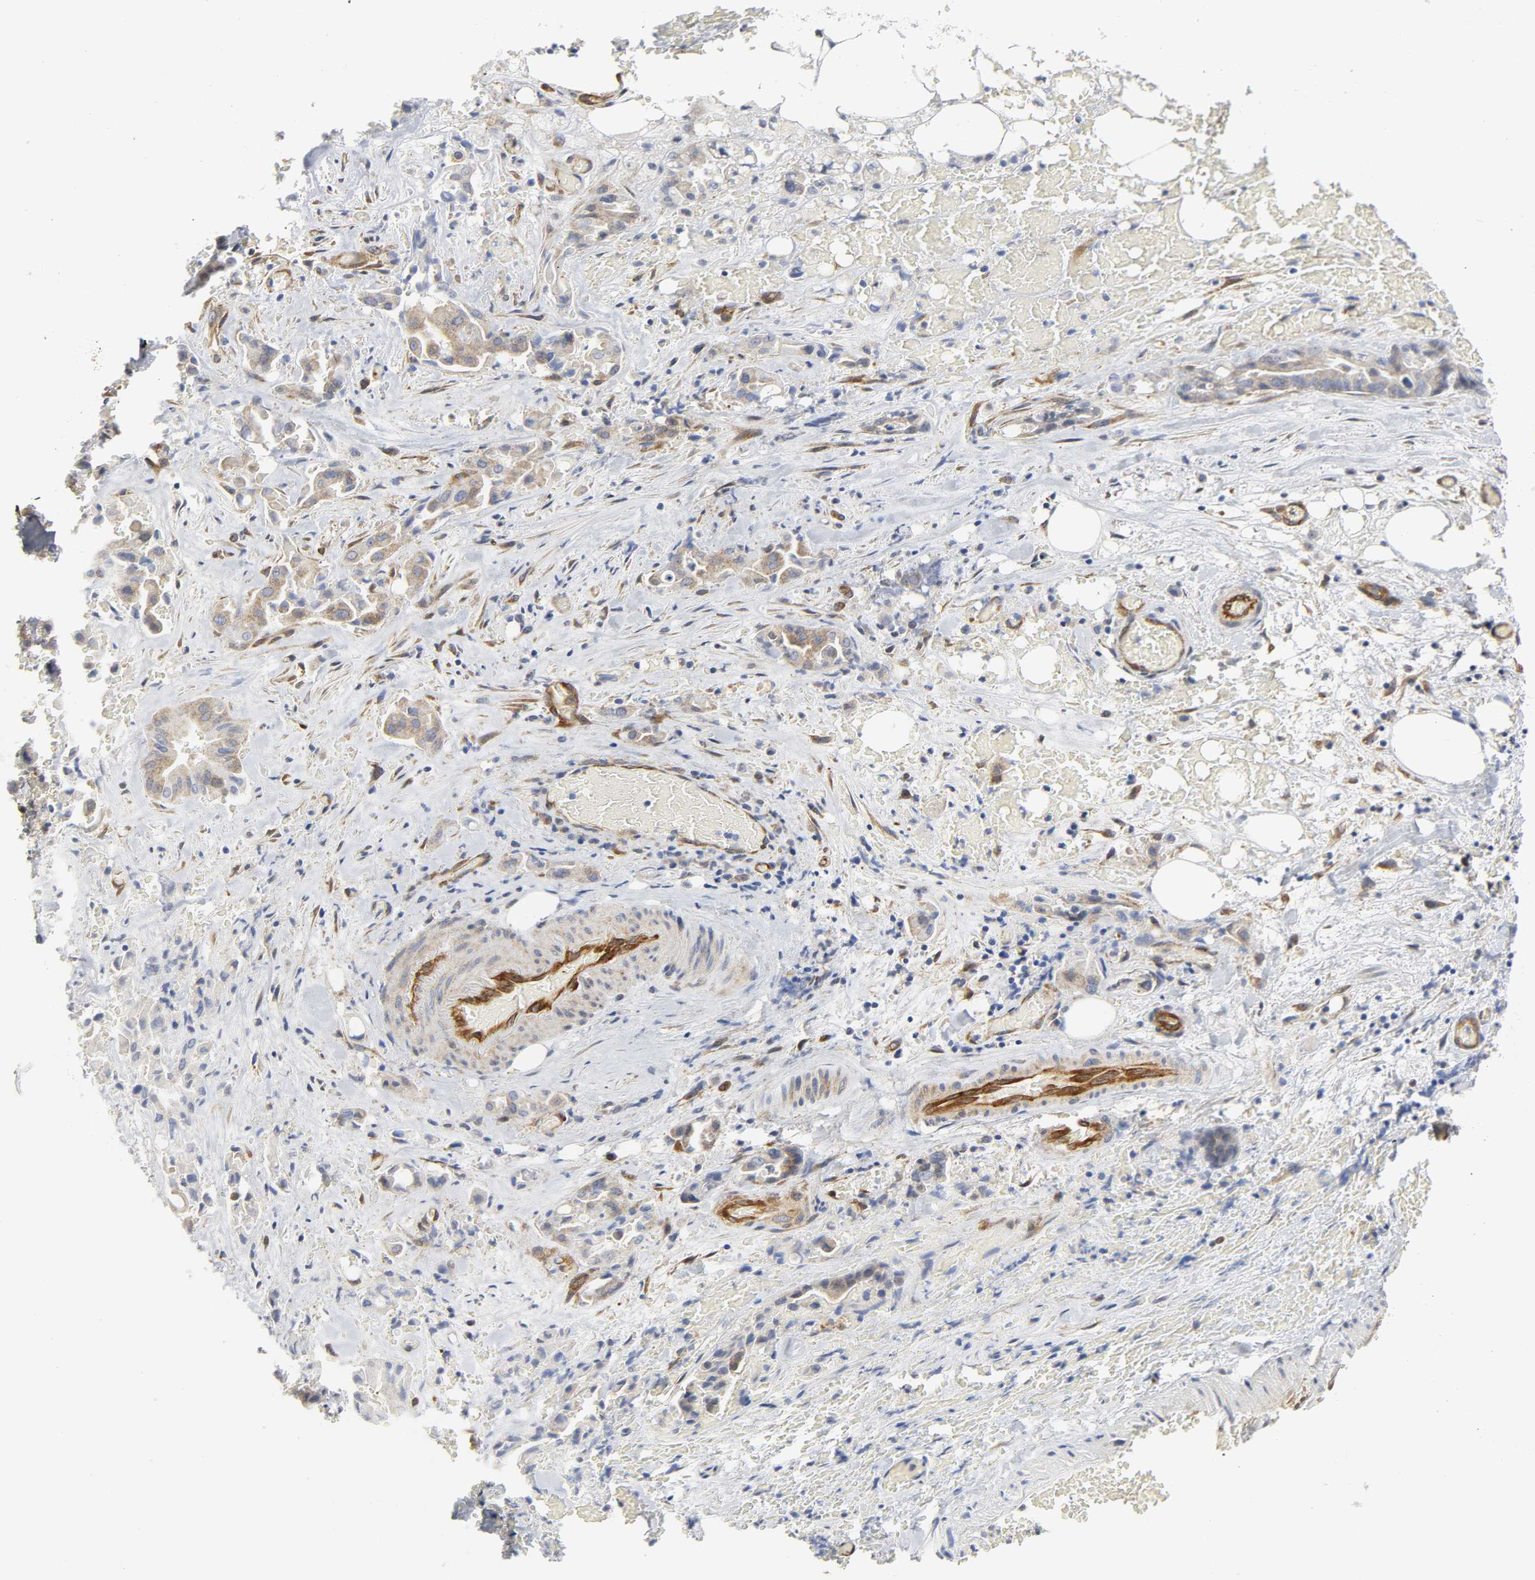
{"staining": {"intensity": "weak", "quantity": ">75%", "location": "cytoplasmic/membranous"}, "tissue": "liver cancer", "cell_type": "Tumor cells", "image_type": "cancer", "snomed": [{"axis": "morphology", "description": "Cholangiocarcinoma"}, {"axis": "topography", "description": "Liver"}], "caption": "Approximately >75% of tumor cells in liver cancer (cholangiocarcinoma) display weak cytoplasmic/membranous protein expression as visualized by brown immunohistochemical staining.", "gene": "DOCK1", "patient": {"sex": "female", "age": 68}}